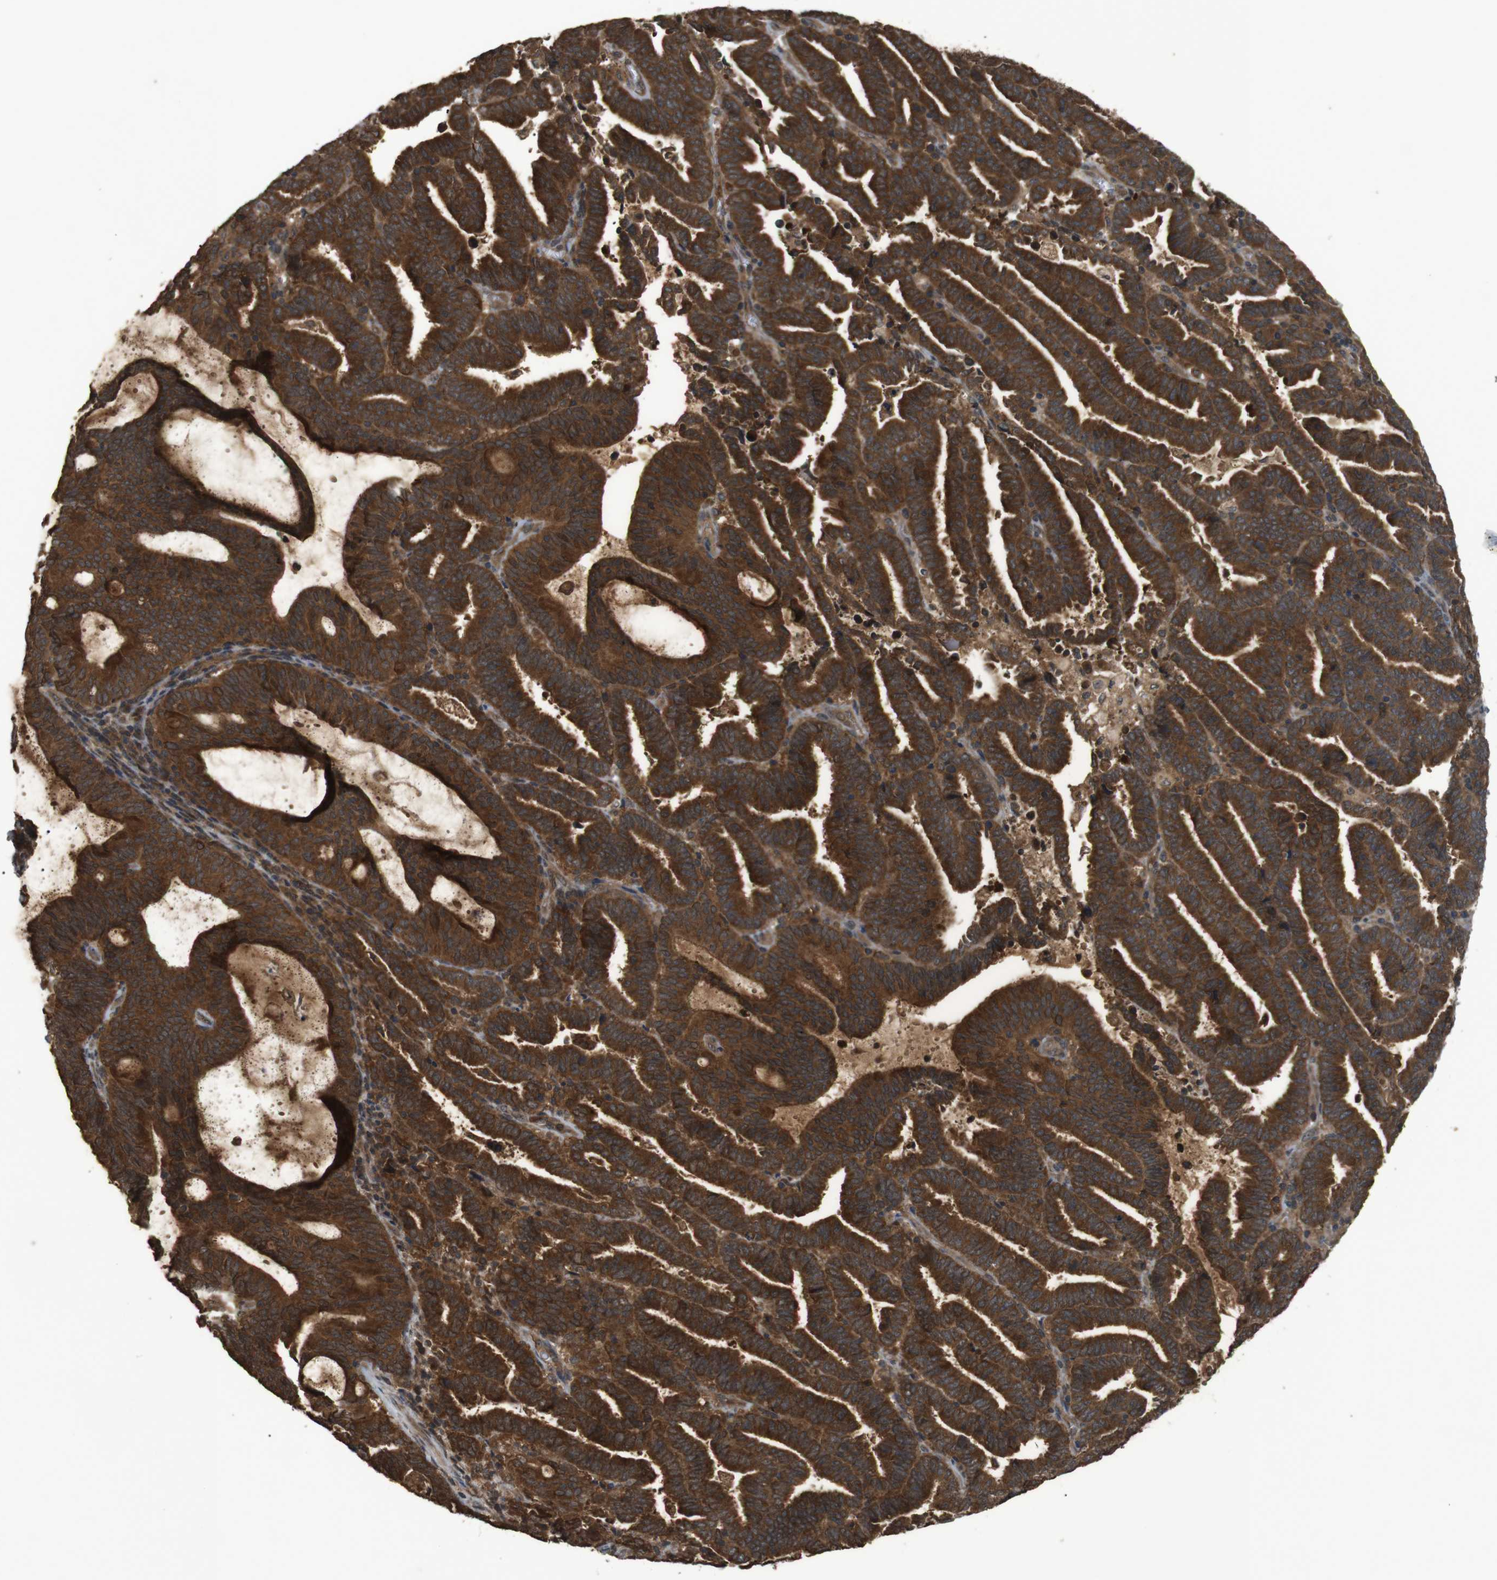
{"staining": {"intensity": "strong", "quantity": ">75%", "location": "cytoplasmic/membranous"}, "tissue": "endometrial cancer", "cell_type": "Tumor cells", "image_type": "cancer", "snomed": [{"axis": "morphology", "description": "Adenocarcinoma, NOS"}, {"axis": "topography", "description": "Uterus"}], "caption": "Brown immunohistochemical staining in endometrial cancer (adenocarcinoma) demonstrates strong cytoplasmic/membranous staining in about >75% of tumor cells. Nuclei are stained in blue.", "gene": "NFKBIE", "patient": {"sex": "female", "age": 83}}